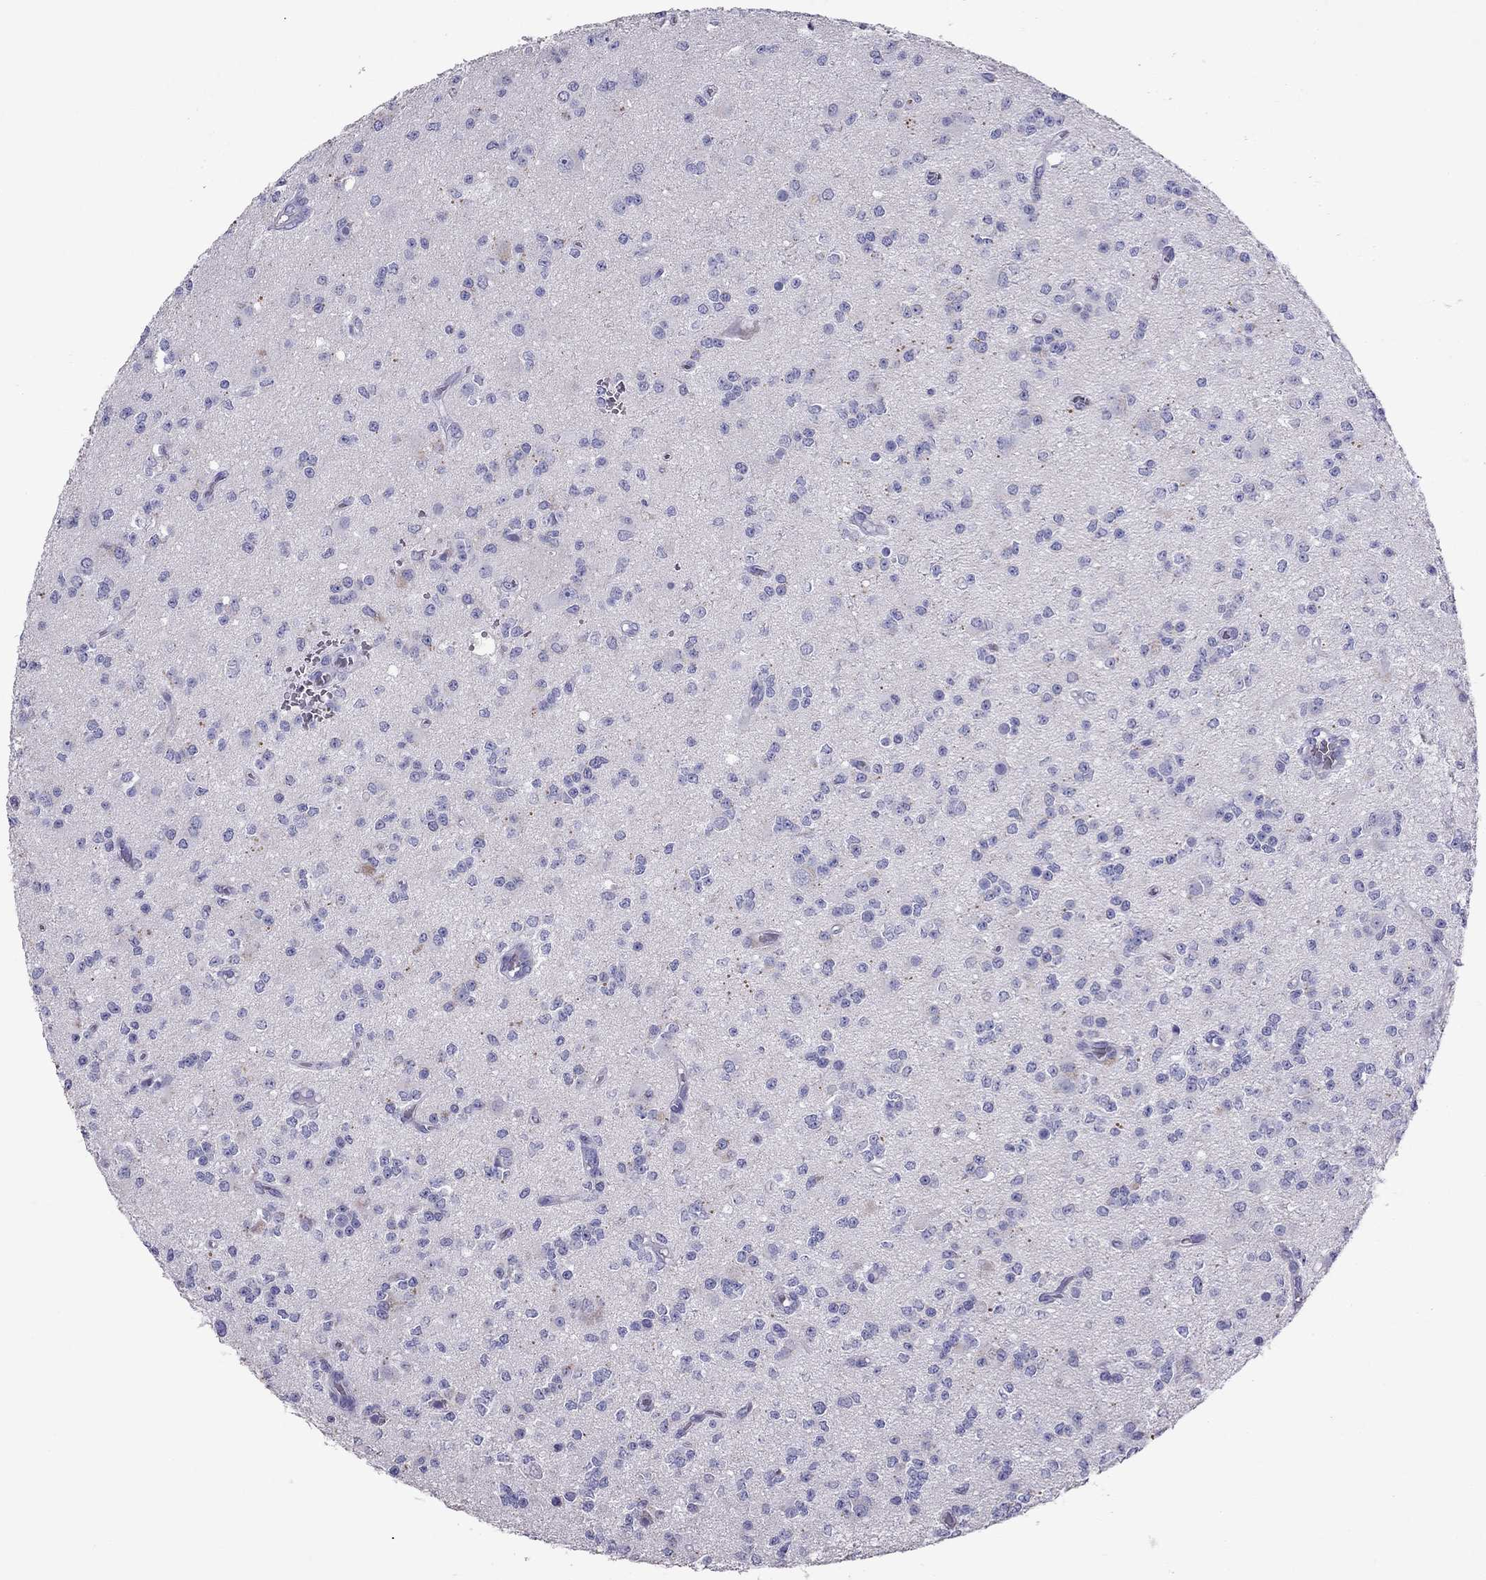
{"staining": {"intensity": "negative", "quantity": "none", "location": "none"}, "tissue": "glioma", "cell_type": "Tumor cells", "image_type": "cancer", "snomed": [{"axis": "morphology", "description": "Glioma, malignant, Low grade"}, {"axis": "topography", "description": "Brain"}], "caption": "IHC image of neoplastic tissue: low-grade glioma (malignant) stained with DAB (3,3'-diaminobenzidine) shows no significant protein staining in tumor cells. The staining was performed using DAB to visualize the protein expression in brown, while the nuclei were stained in blue with hematoxylin (Magnification: 20x).", "gene": "TTLL13", "patient": {"sex": "female", "age": 45}}